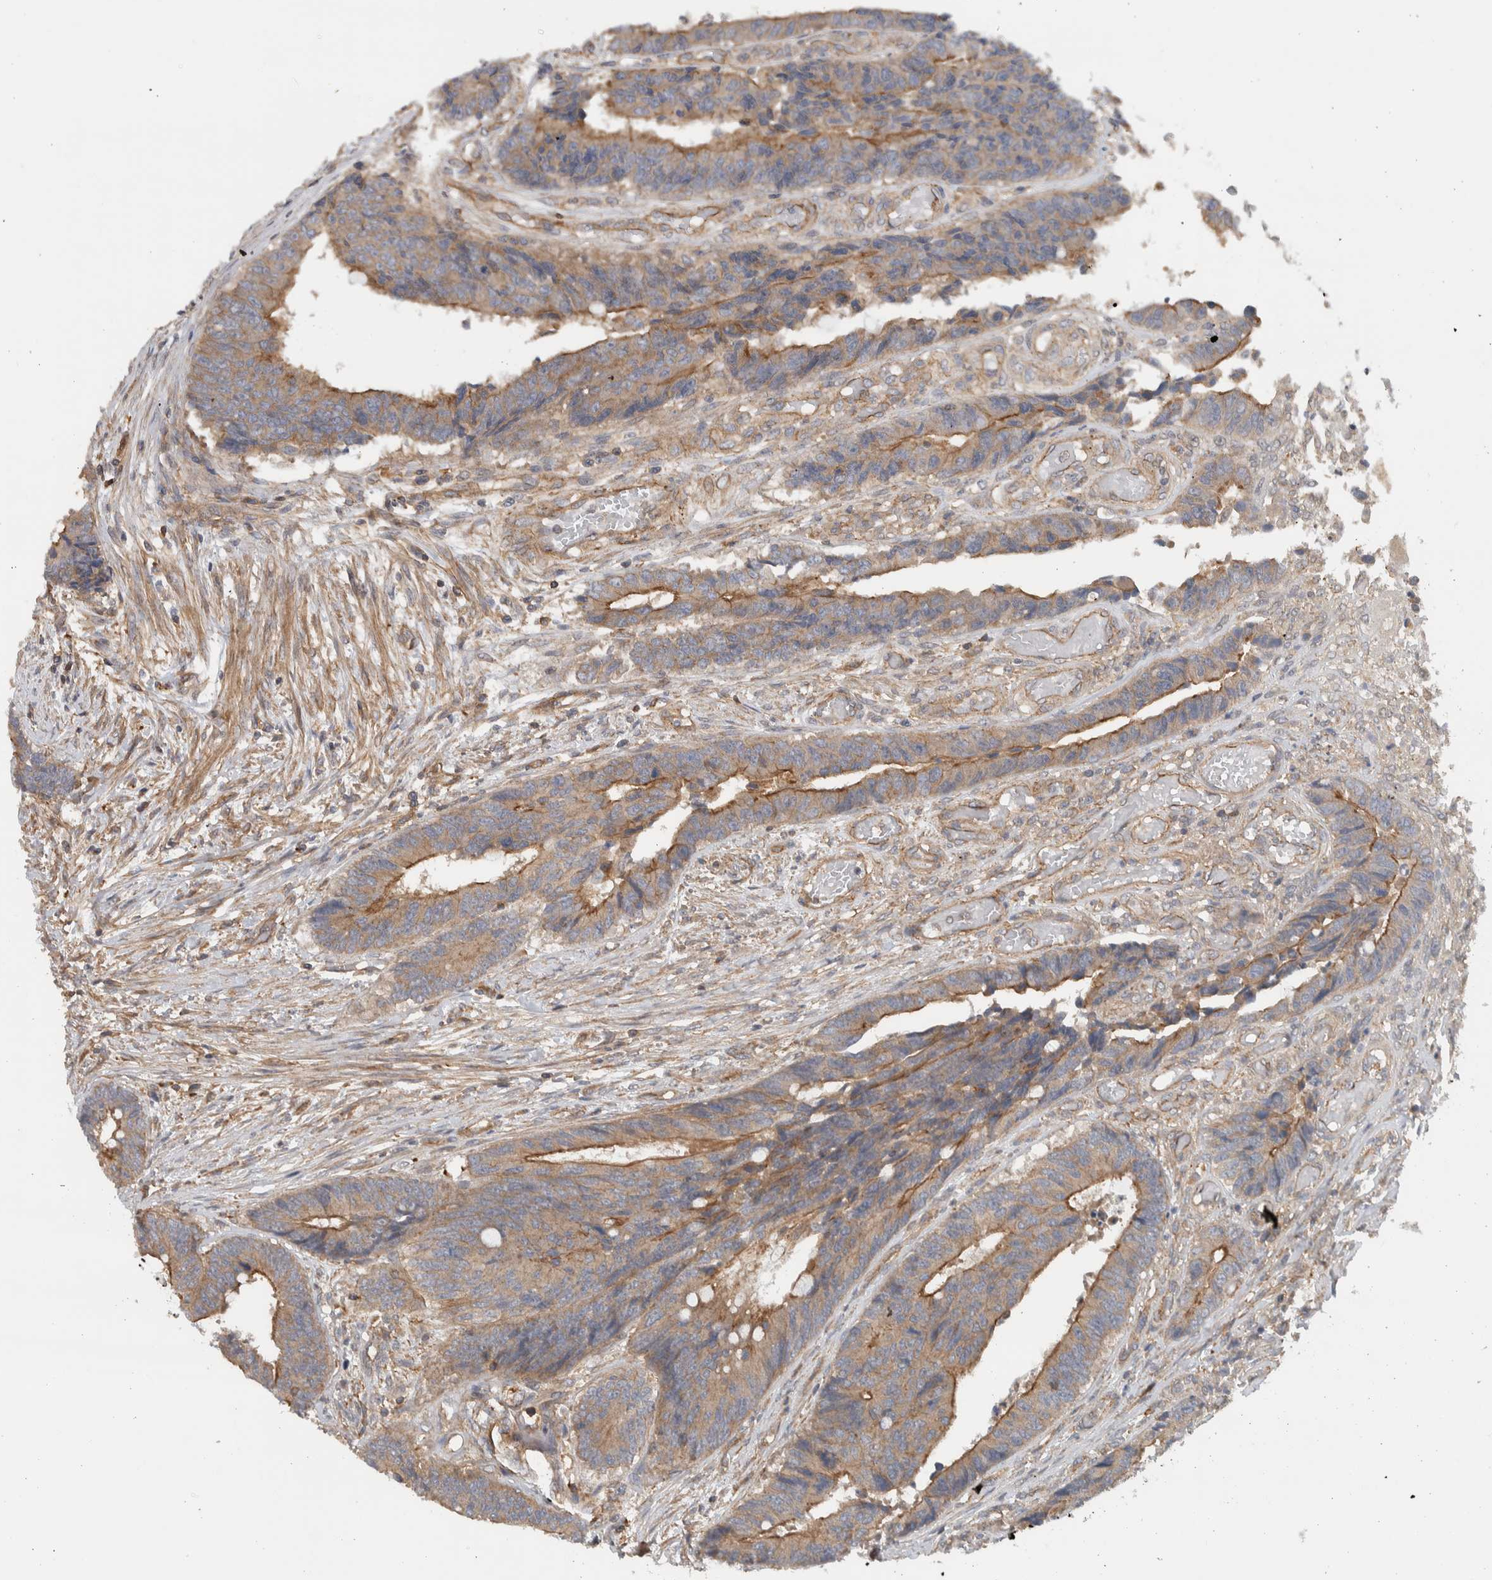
{"staining": {"intensity": "moderate", "quantity": ">75%", "location": "cytoplasmic/membranous"}, "tissue": "colorectal cancer", "cell_type": "Tumor cells", "image_type": "cancer", "snomed": [{"axis": "morphology", "description": "Adenocarcinoma, NOS"}, {"axis": "topography", "description": "Rectum"}], "caption": "Moderate cytoplasmic/membranous protein expression is present in approximately >75% of tumor cells in colorectal cancer (adenocarcinoma).", "gene": "MPRIP", "patient": {"sex": "male", "age": 84}}